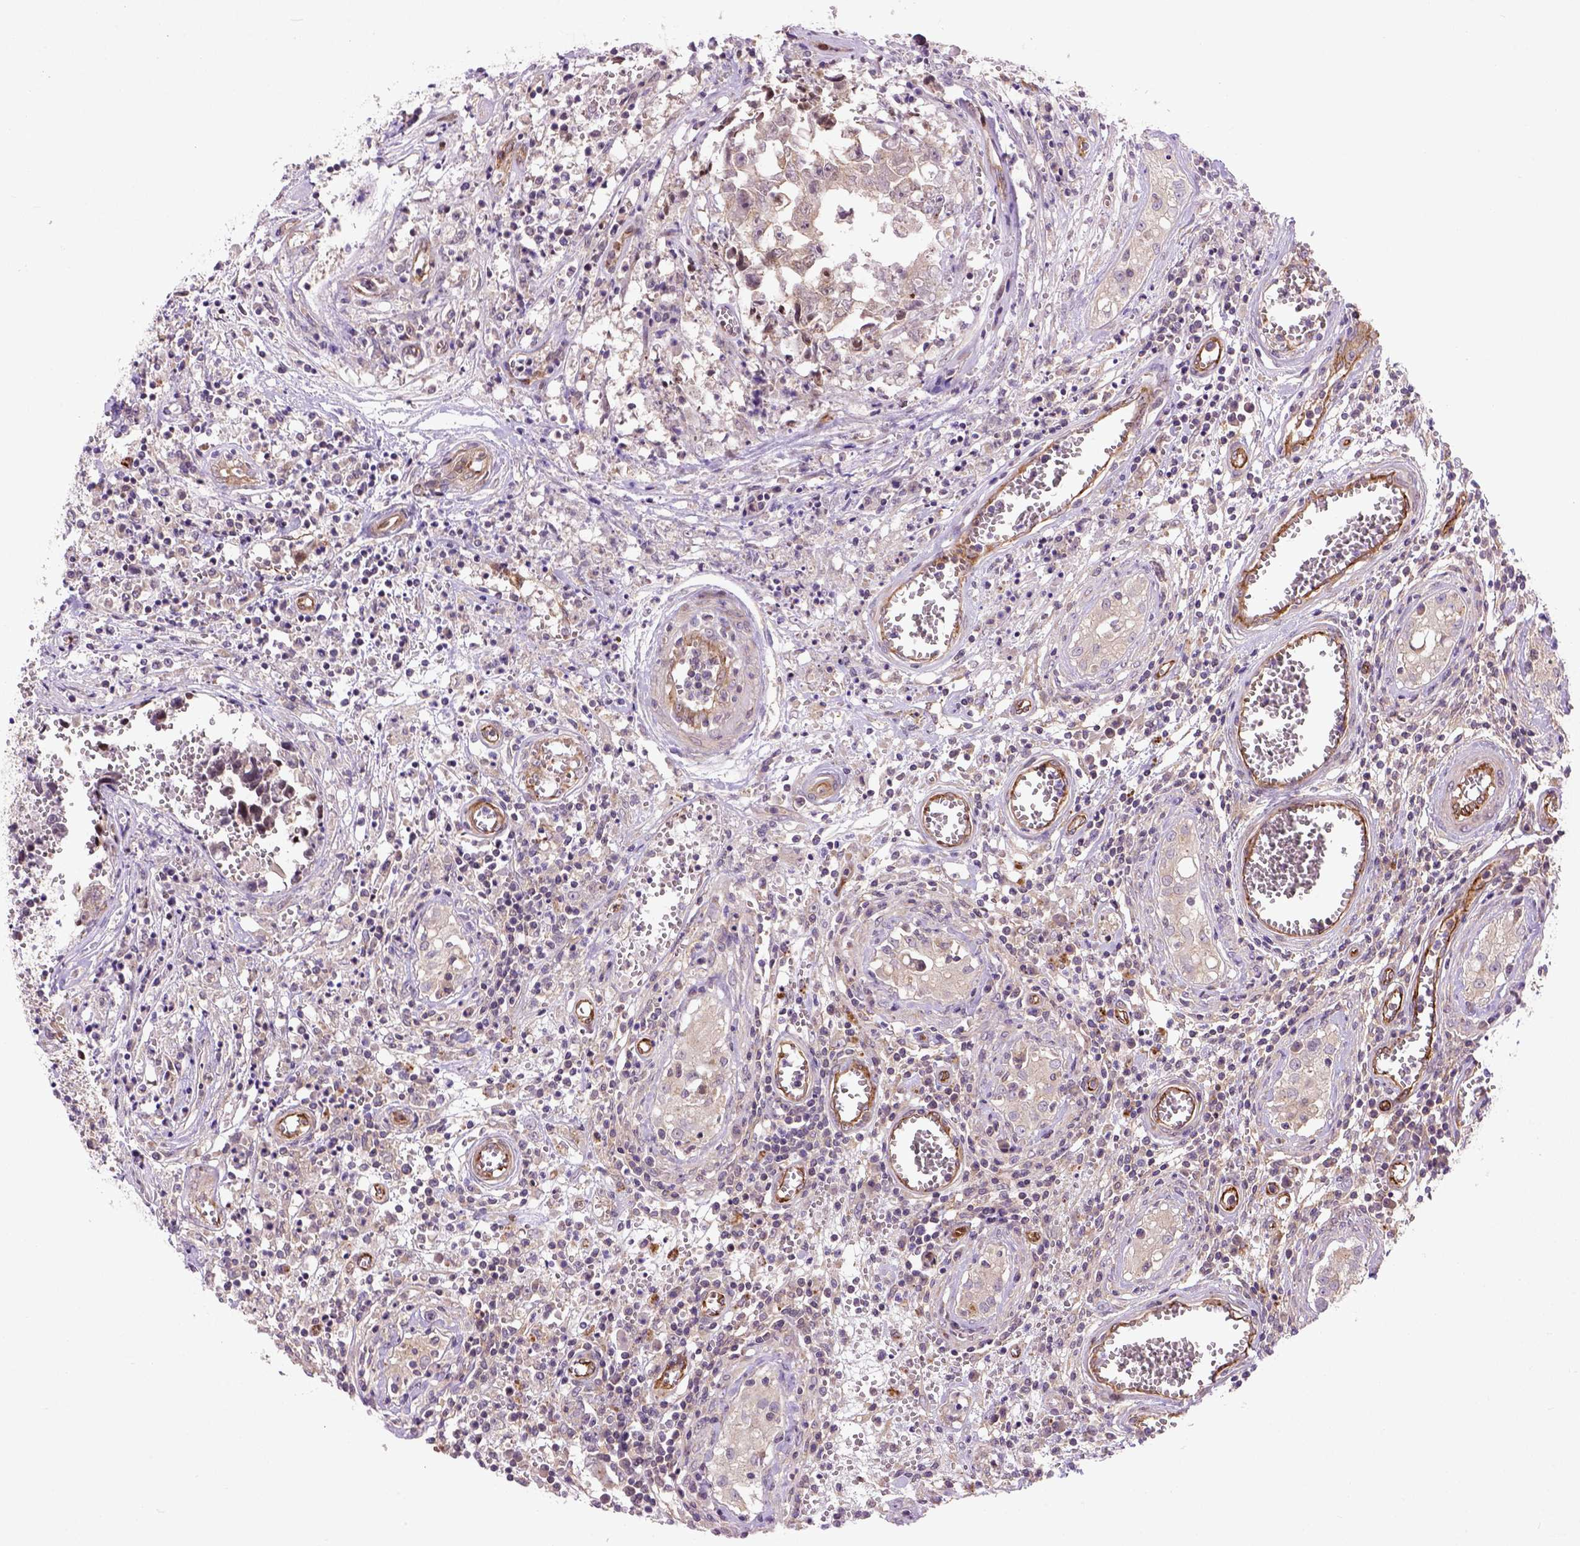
{"staining": {"intensity": "negative", "quantity": "none", "location": "none"}, "tissue": "testis cancer", "cell_type": "Tumor cells", "image_type": "cancer", "snomed": [{"axis": "morphology", "description": "Carcinoma, Embryonal, NOS"}, {"axis": "topography", "description": "Testis"}], "caption": "This histopathology image is of testis embryonal carcinoma stained with immunohistochemistry to label a protein in brown with the nuclei are counter-stained blue. There is no staining in tumor cells.", "gene": "CASKIN2", "patient": {"sex": "male", "age": 36}}